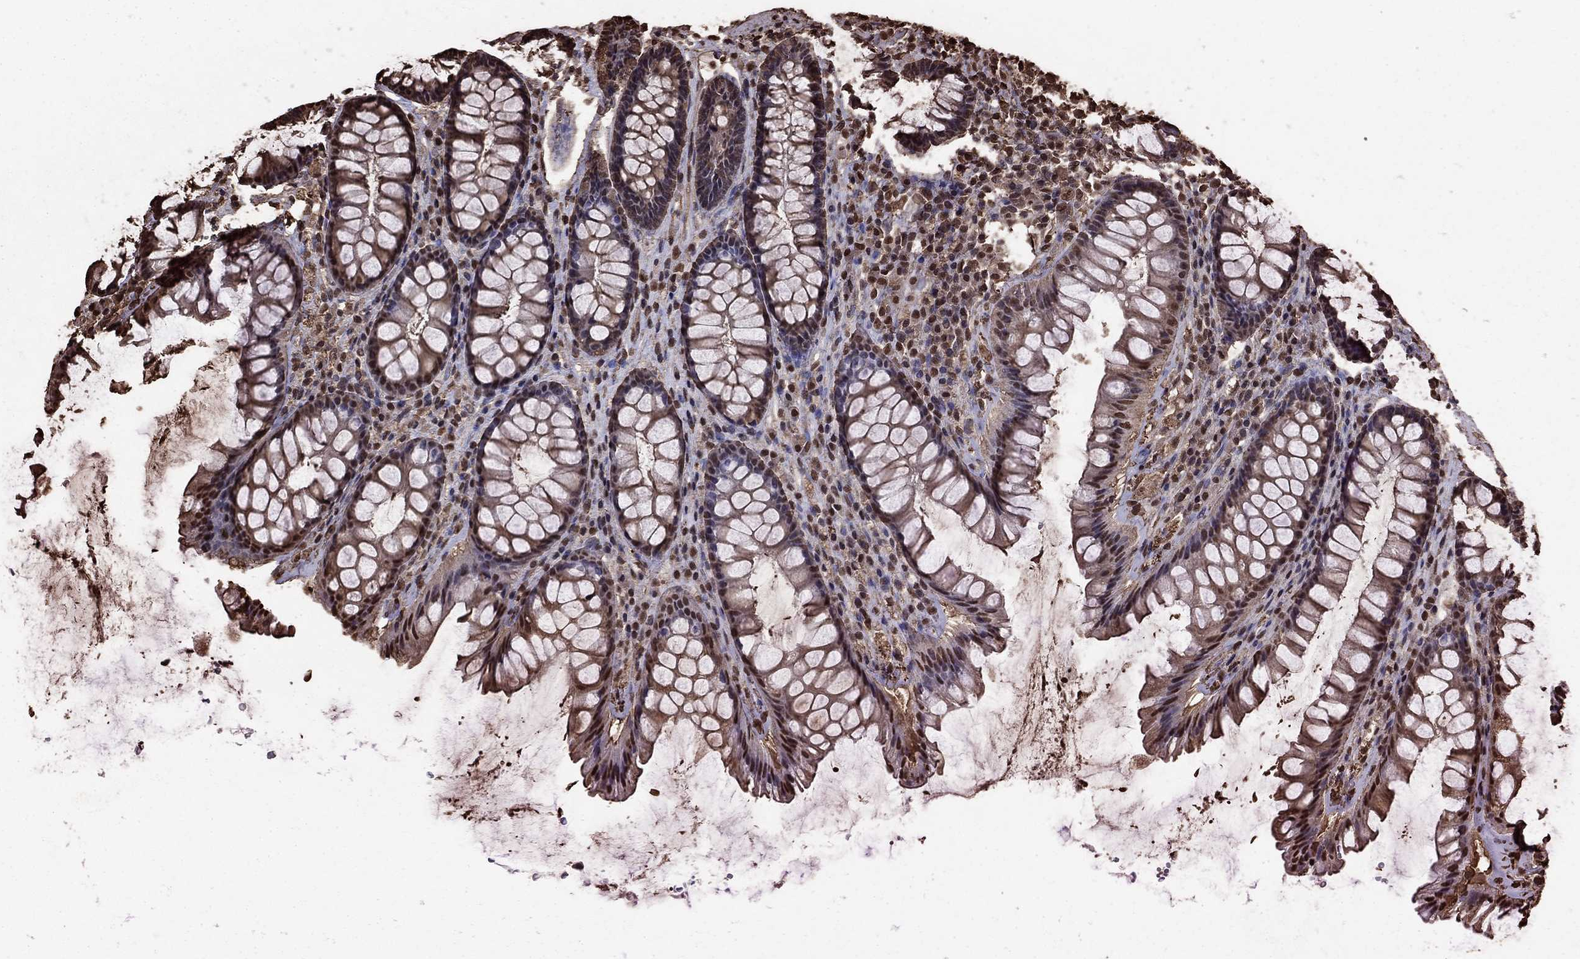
{"staining": {"intensity": "strong", "quantity": ">75%", "location": "cytoplasmic/membranous"}, "tissue": "rectum", "cell_type": "Glandular cells", "image_type": "normal", "snomed": [{"axis": "morphology", "description": "Normal tissue, NOS"}, {"axis": "topography", "description": "Rectum"}], "caption": "Immunohistochemistry (DAB) staining of benign human rectum shows strong cytoplasmic/membranous protein expression in about >75% of glandular cells.", "gene": "GAPDH", "patient": {"sex": "male", "age": 72}}